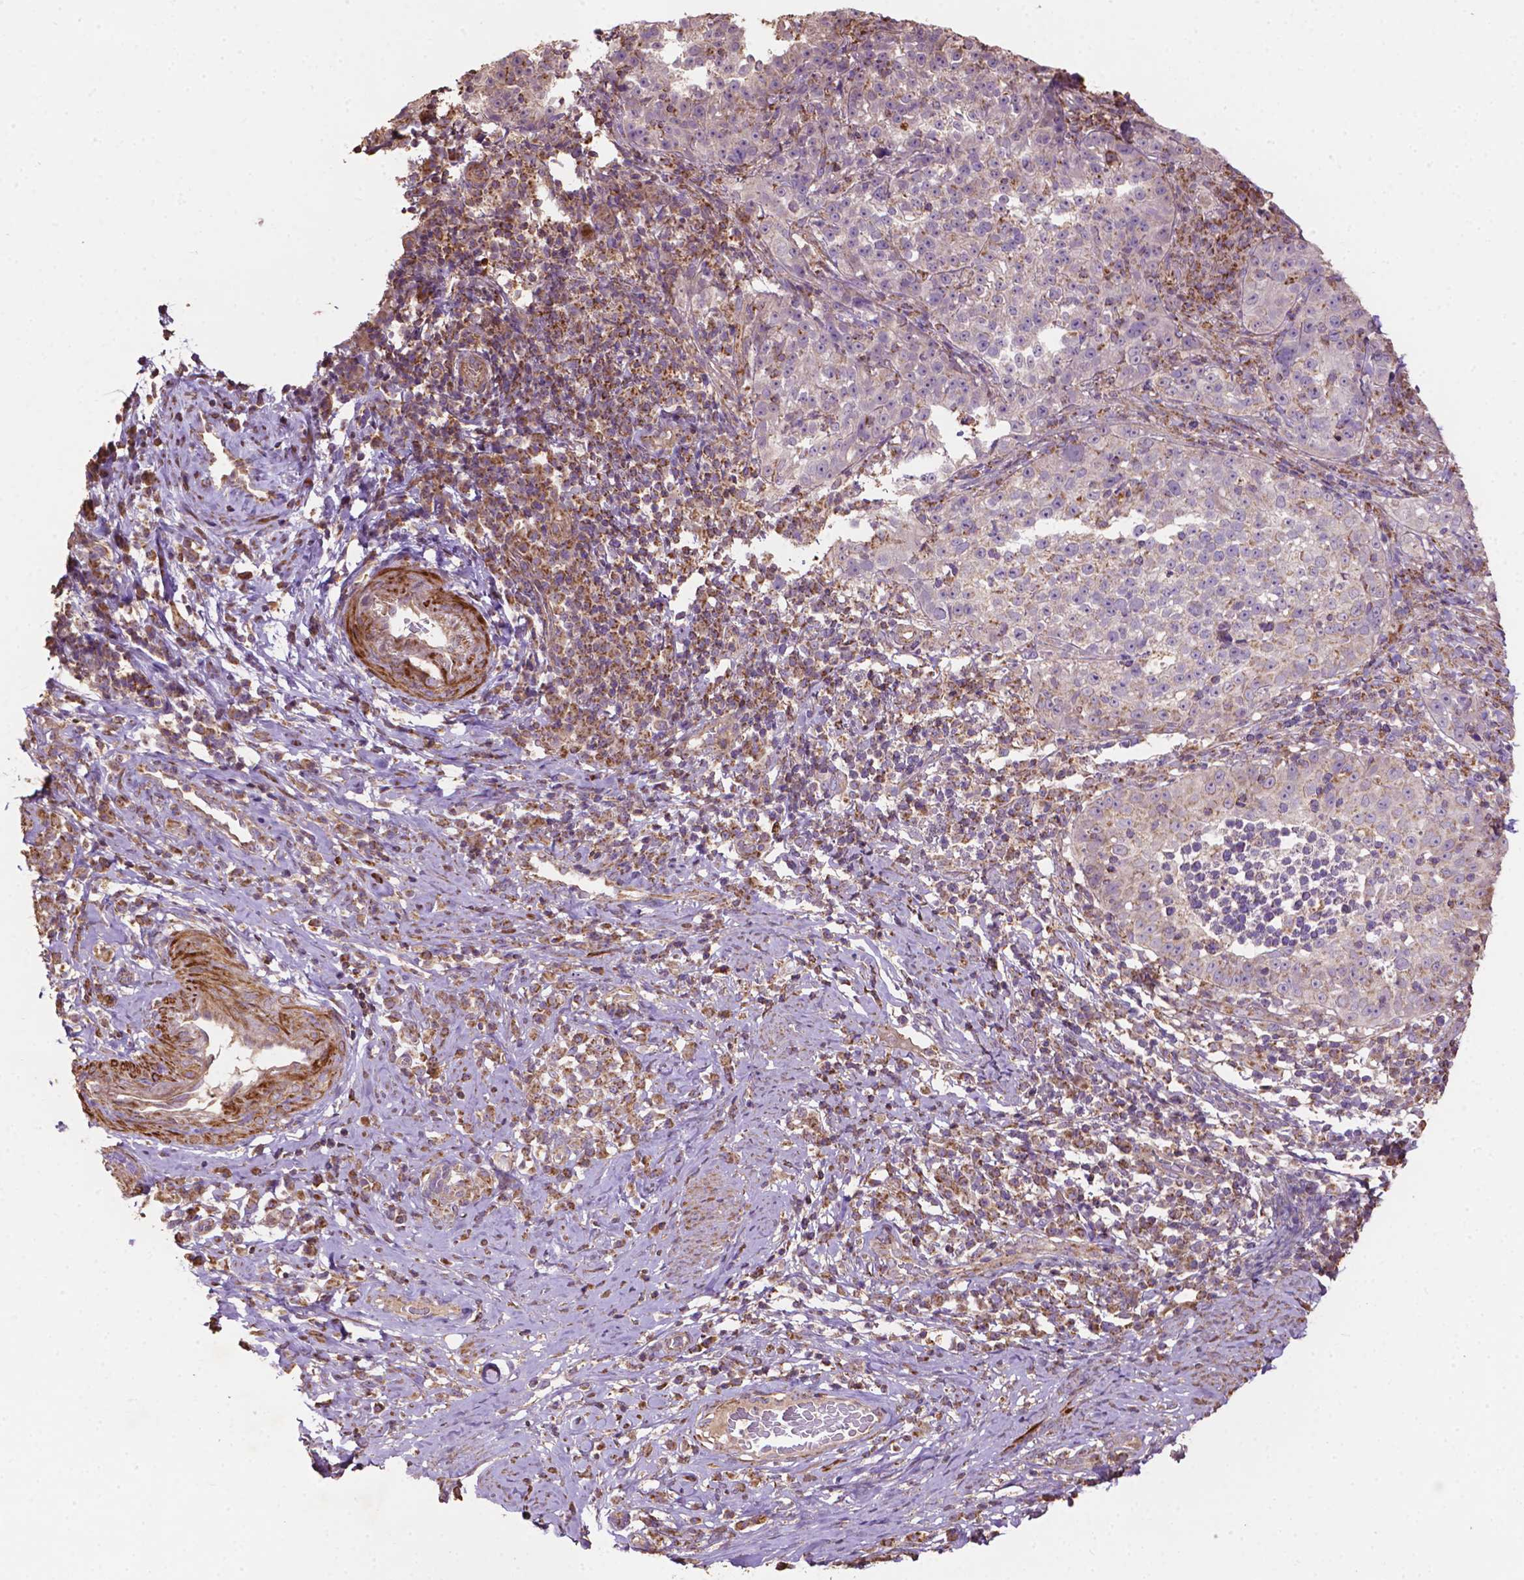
{"staining": {"intensity": "negative", "quantity": "none", "location": "none"}, "tissue": "cervical cancer", "cell_type": "Tumor cells", "image_type": "cancer", "snomed": [{"axis": "morphology", "description": "Squamous cell carcinoma, NOS"}, {"axis": "topography", "description": "Cervix"}], "caption": "Human cervical cancer (squamous cell carcinoma) stained for a protein using IHC demonstrates no staining in tumor cells.", "gene": "LRR1", "patient": {"sex": "female", "age": 75}}